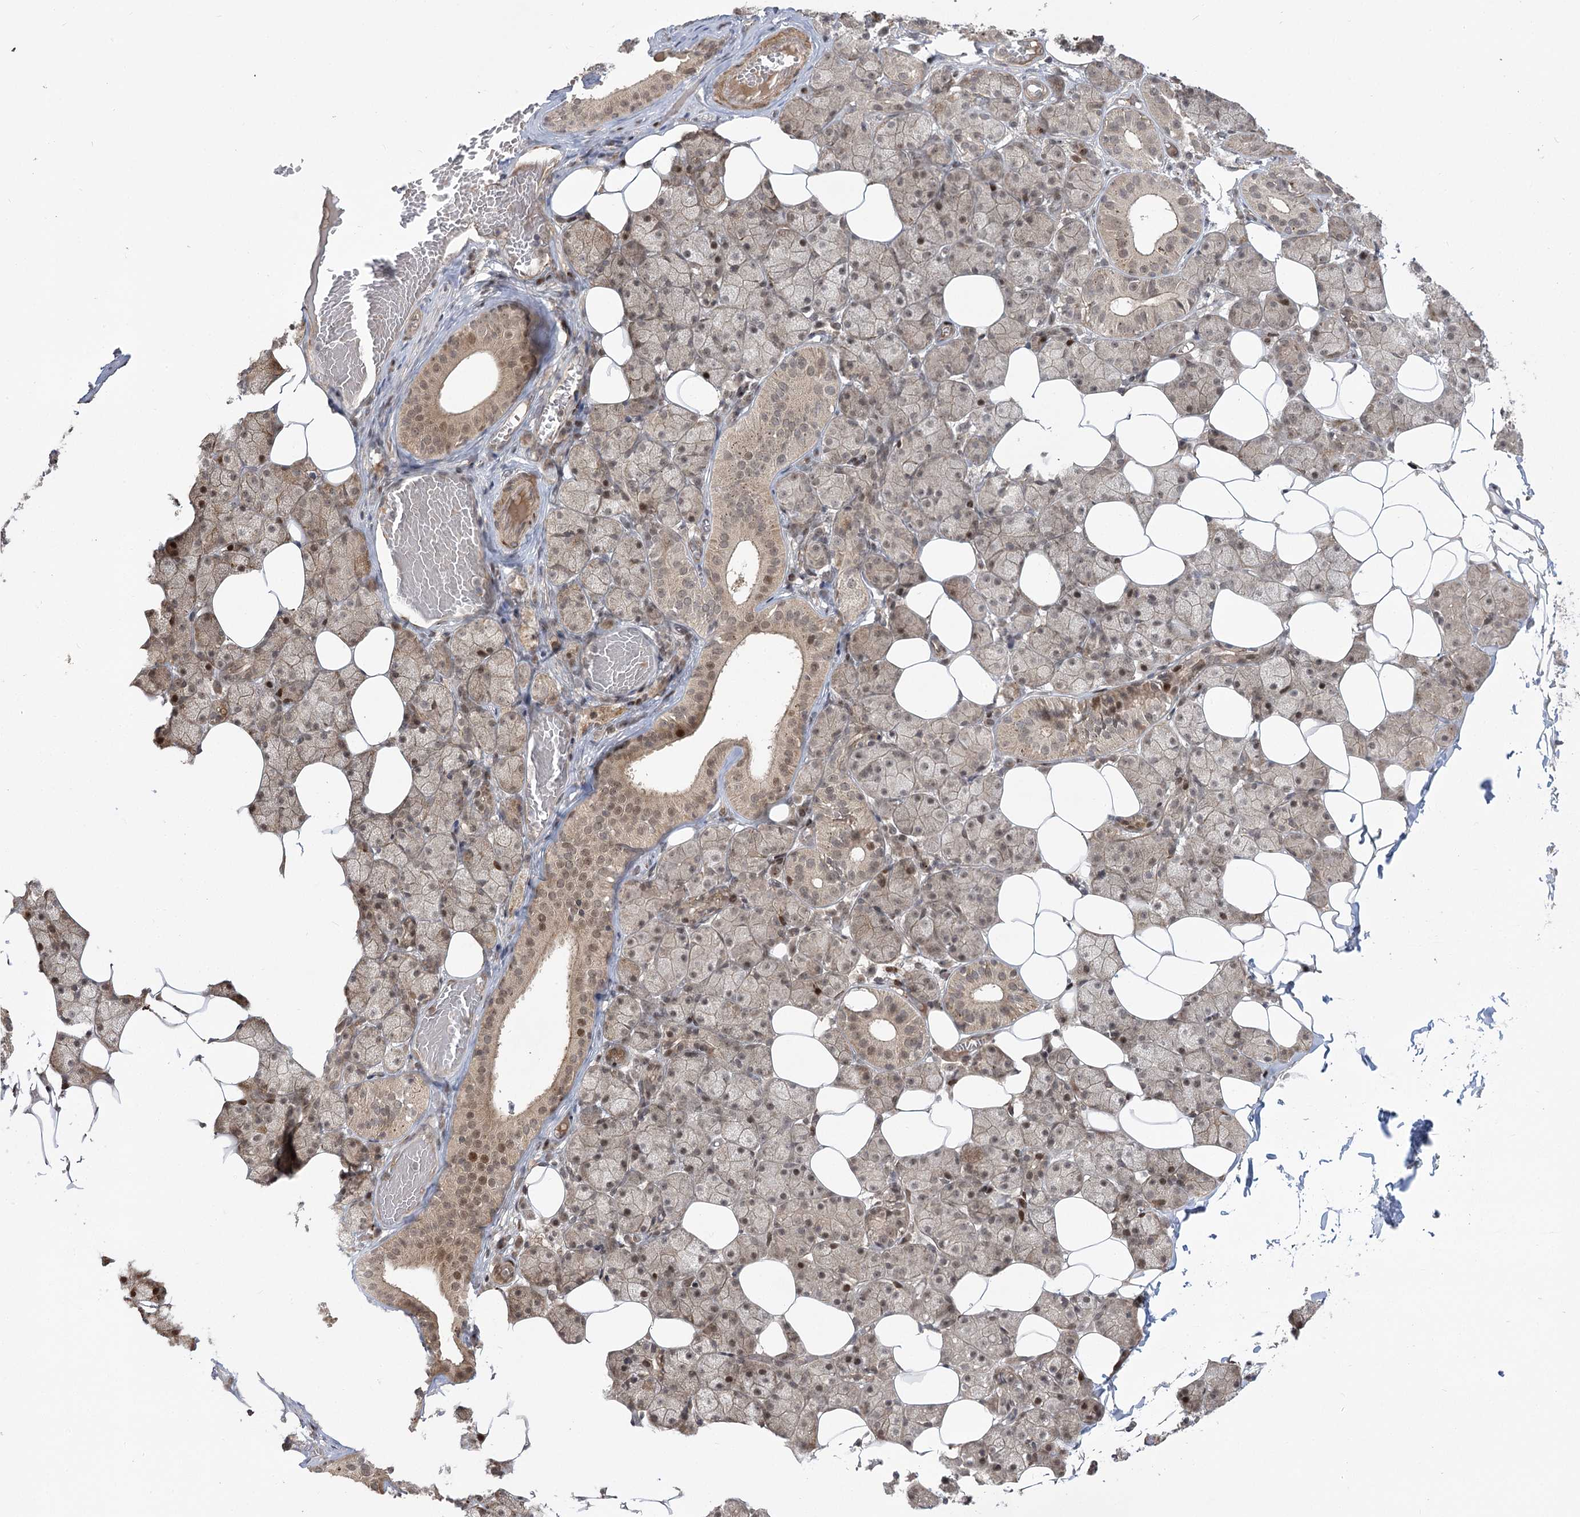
{"staining": {"intensity": "moderate", "quantity": ">75%", "location": "cytoplasmic/membranous,nuclear"}, "tissue": "salivary gland", "cell_type": "Glandular cells", "image_type": "normal", "snomed": [{"axis": "morphology", "description": "Normal tissue, NOS"}, {"axis": "topography", "description": "Salivary gland"}], "caption": "A histopathology image showing moderate cytoplasmic/membranous,nuclear staining in approximately >75% of glandular cells in normal salivary gland, as visualized by brown immunohistochemical staining.", "gene": "HELQ", "patient": {"sex": "female", "age": 33}}